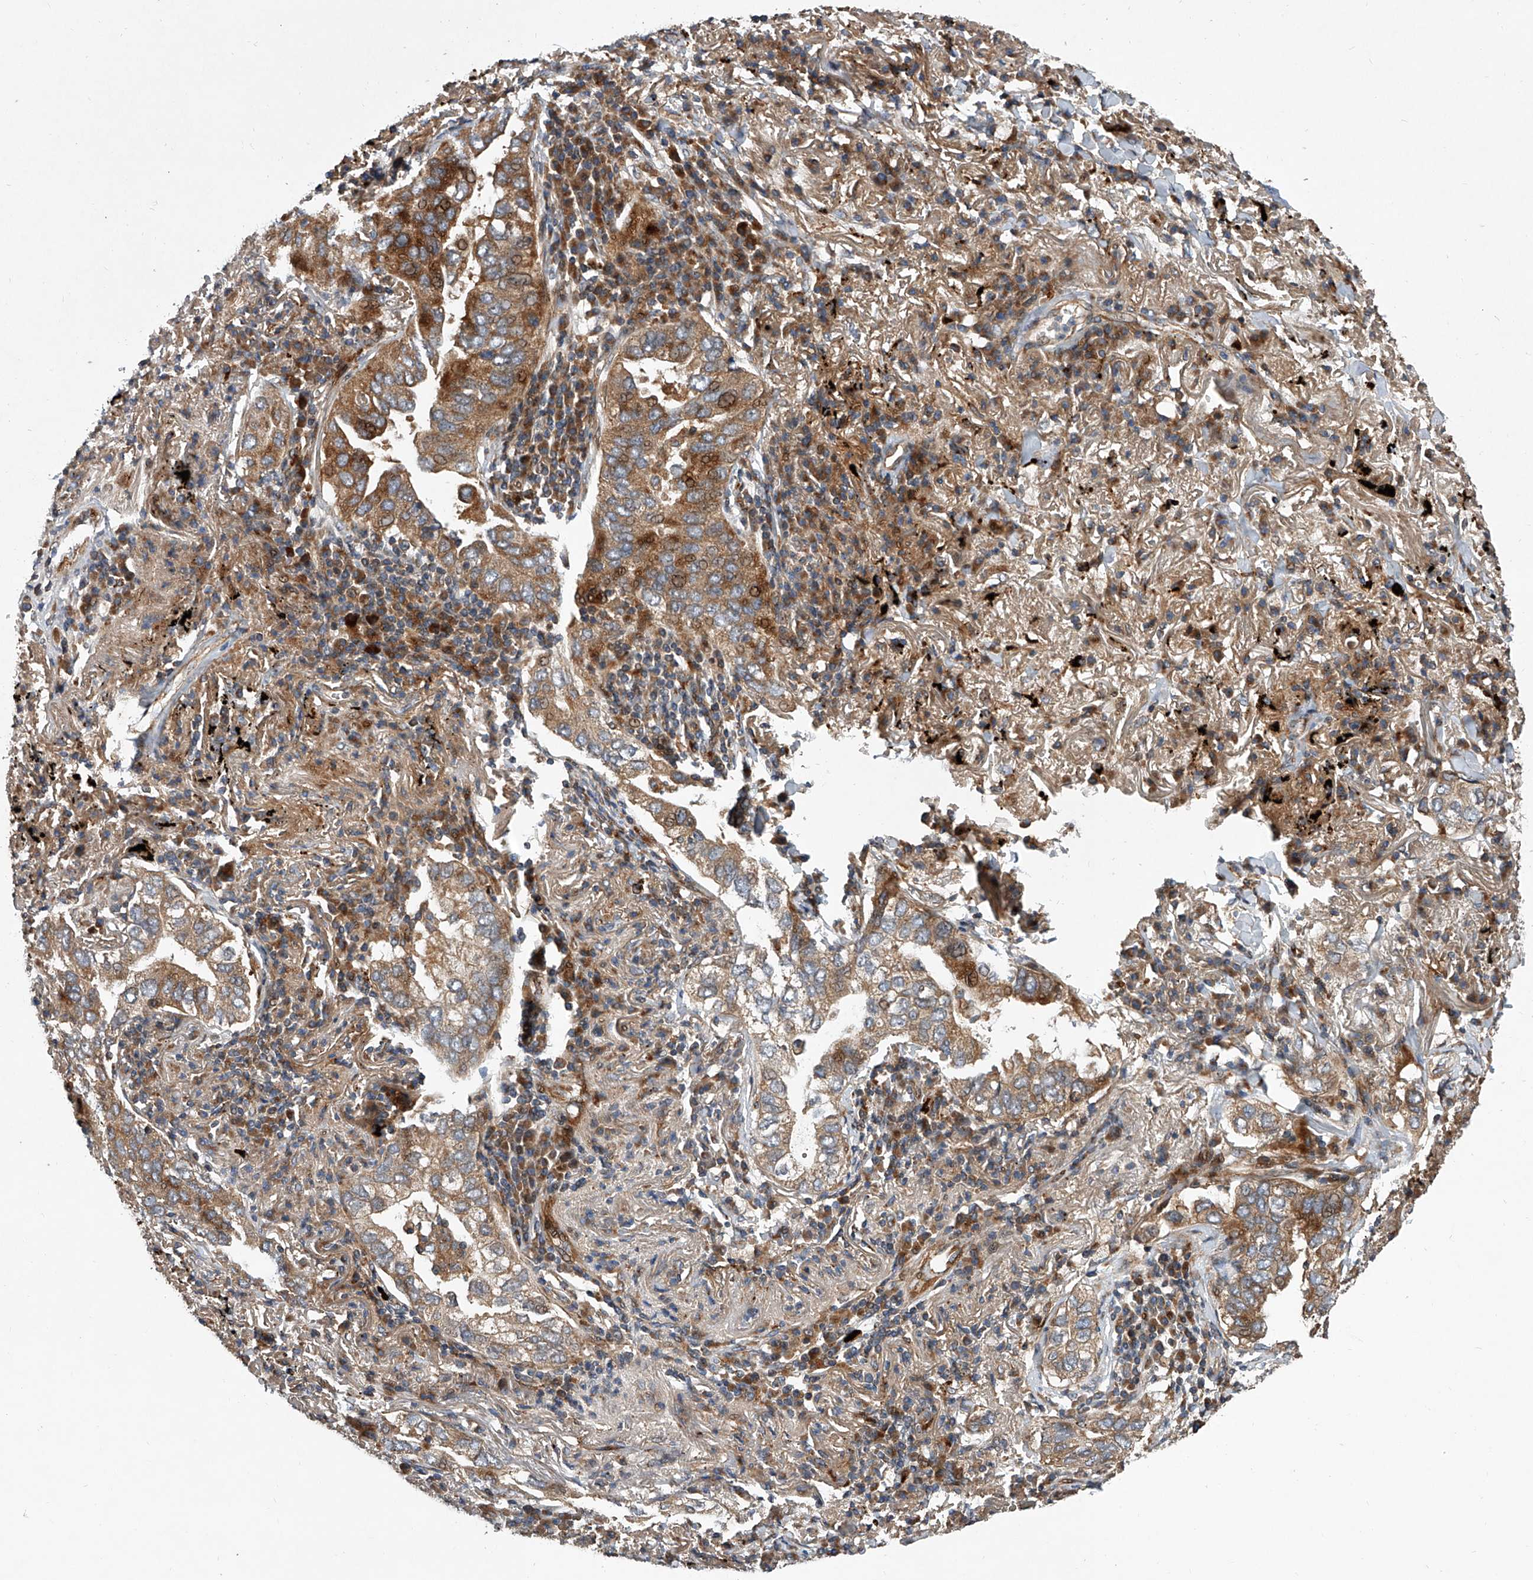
{"staining": {"intensity": "moderate", "quantity": ">75%", "location": "cytoplasmic/membranous"}, "tissue": "lung cancer", "cell_type": "Tumor cells", "image_type": "cancer", "snomed": [{"axis": "morphology", "description": "Adenocarcinoma, NOS"}, {"axis": "topography", "description": "Lung"}], "caption": "High-magnification brightfield microscopy of lung adenocarcinoma stained with DAB (3,3'-diaminobenzidine) (brown) and counterstained with hematoxylin (blue). tumor cells exhibit moderate cytoplasmic/membranous positivity is seen in about>75% of cells.", "gene": "USP47", "patient": {"sex": "male", "age": 65}}